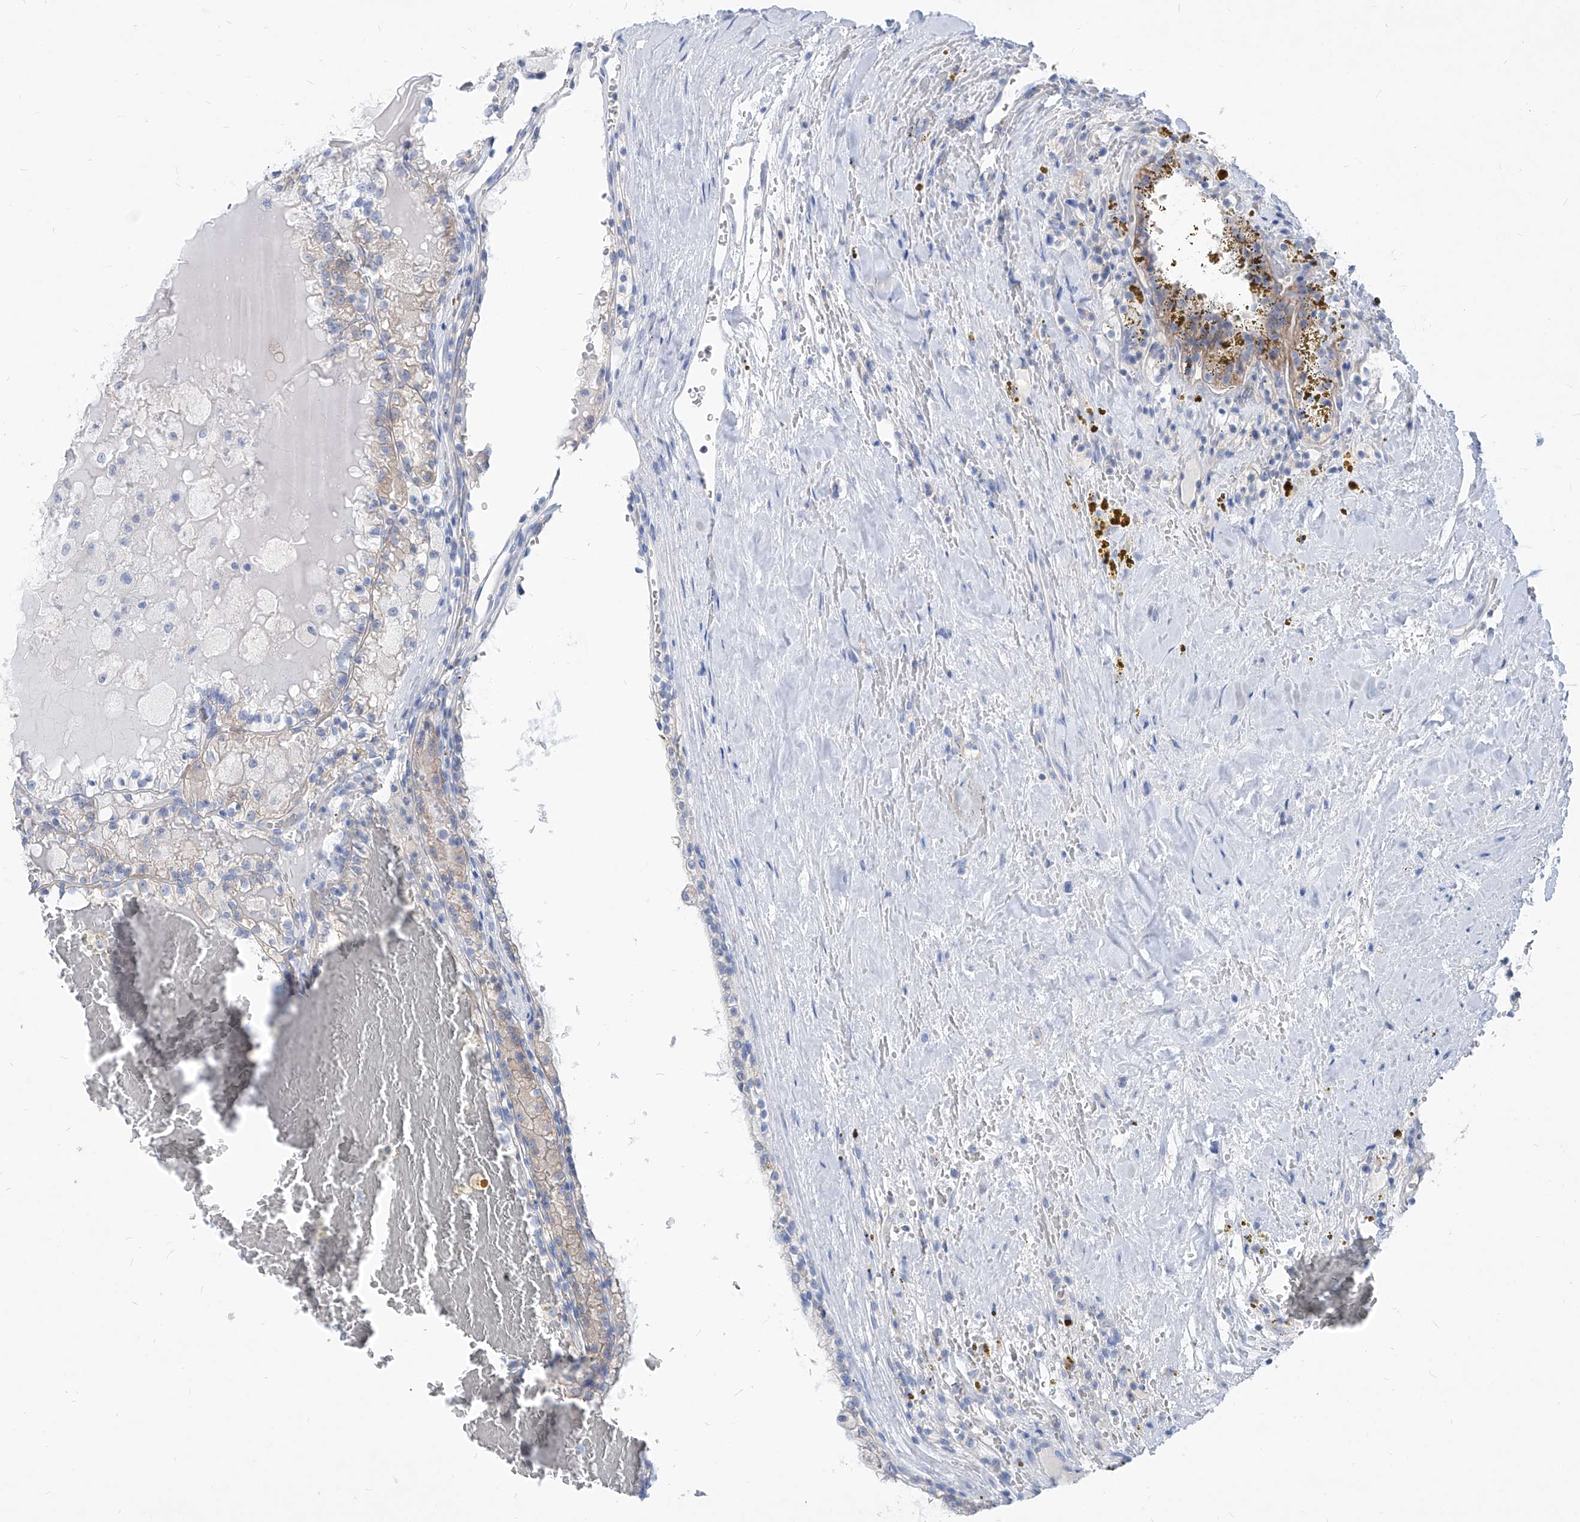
{"staining": {"intensity": "negative", "quantity": "none", "location": "none"}, "tissue": "renal cancer", "cell_type": "Tumor cells", "image_type": "cancer", "snomed": [{"axis": "morphology", "description": "Adenocarcinoma, NOS"}, {"axis": "topography", "description": "Kidney"}], "caption": "Tumor cells show no significant protein staining in renal cancer.", "gene": "AKAP10", "patient": {"sex": "female", "age": 56}}